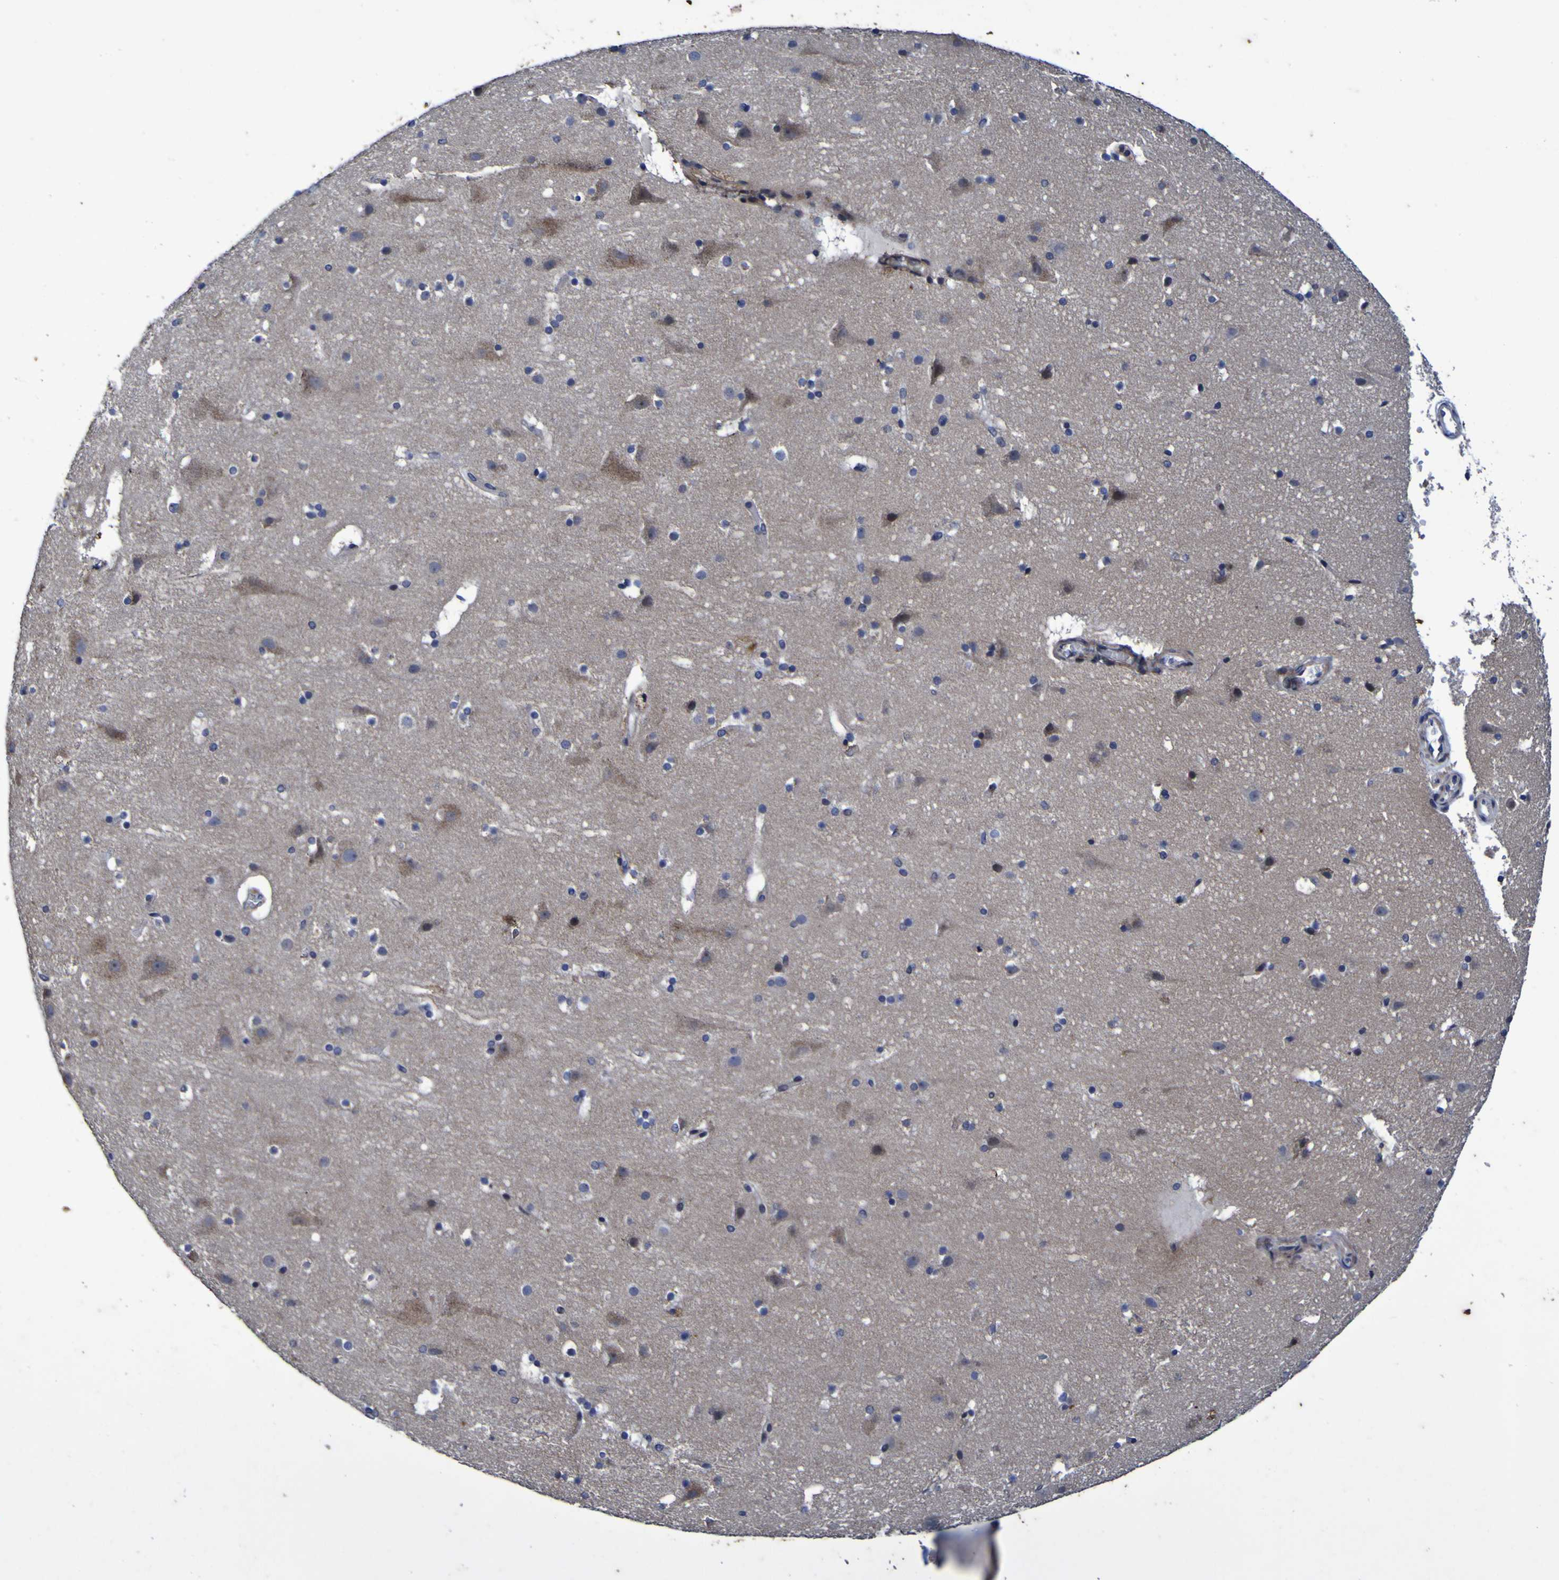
{"staining": {"intensity": "moderate", "quantity": "25%-75%", "location": "cytoplasmic/membranous"}, "tissue": "cerebral cortex", "cell_type": "Endothelial cells", "image_type": "normal", "snomed": [{"axis": "morphology", "description": "Normal tissue, NOS"}, {"axis": "topography", "description": "Cerebral cortex"}], "caption": "High-power microscopy captured an immunohistochemistry photomicrograph of normal cerebral cortex, revealing moderate cytoplasmic/membranous positivity in about 25%-75% of endothelial cells.", "gene": "P3H1", "patient": {"sex": "male", "age": 45}}